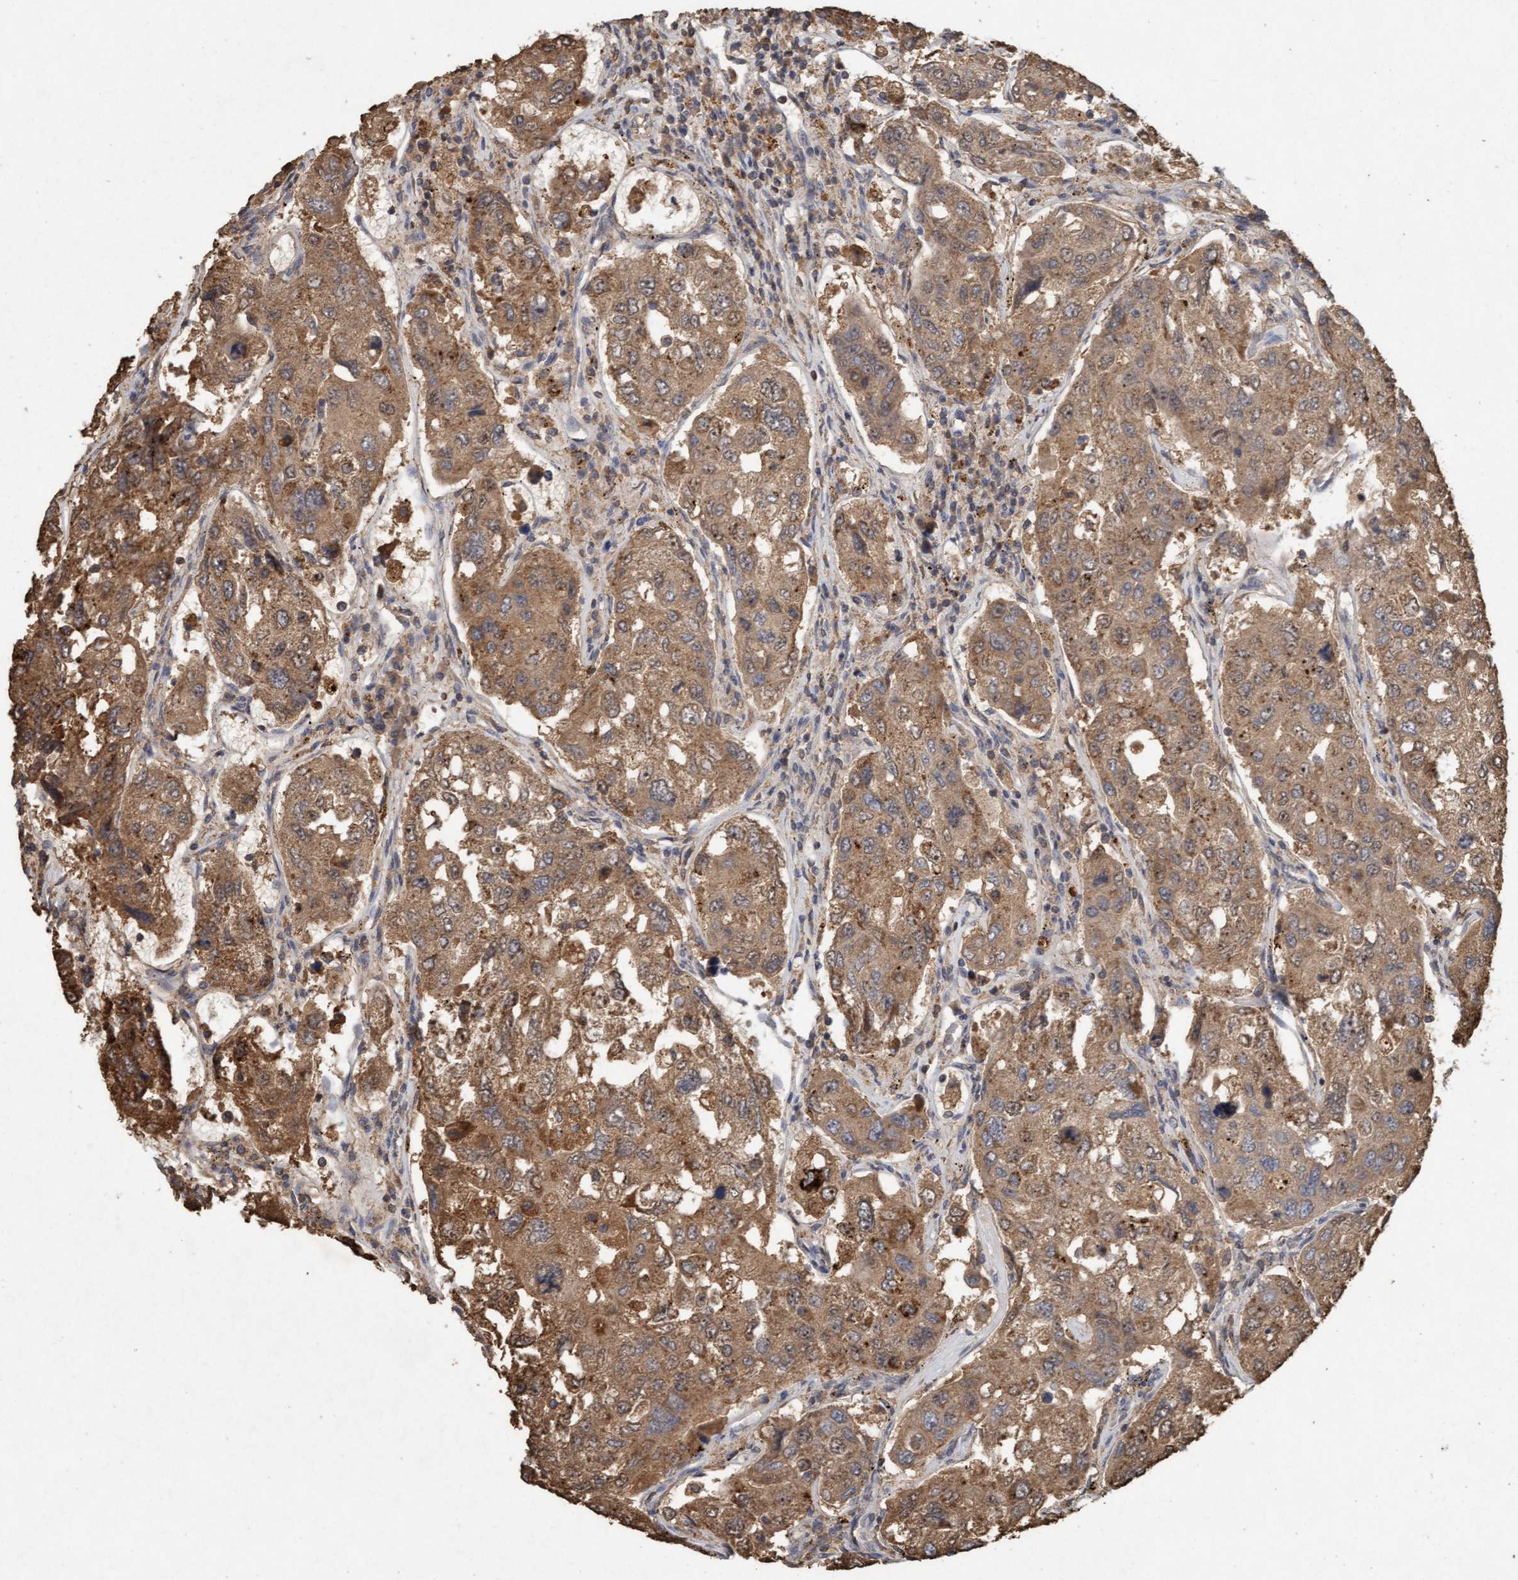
{"staining": {"intensity": "moderate", "quantity": ">75%", "location": "cytoplasmic/membranous"}, "tissue": "urothelial cancer", "cell_type": "Tumor cells", "image_type": "cancer", "snomed": [{"axis": "morphology", "description": "Urothelial carcinoma, High grade"}, {"axis": "topography", "description": "Lymph node"}, {"axis": "topography", "description": "Urinary bladder"}], "caption": "Moderate cytoplasmic/membranous protein staining is present in about >75% of tumor cells in urothelial cancer. The staining is performed using DAB brown chromogen to label protein expression. The nuclei are counter-stained blue using hematoxylin.", "gene": "VSIG8", "patient": {"sex": "male", "age": 51}}